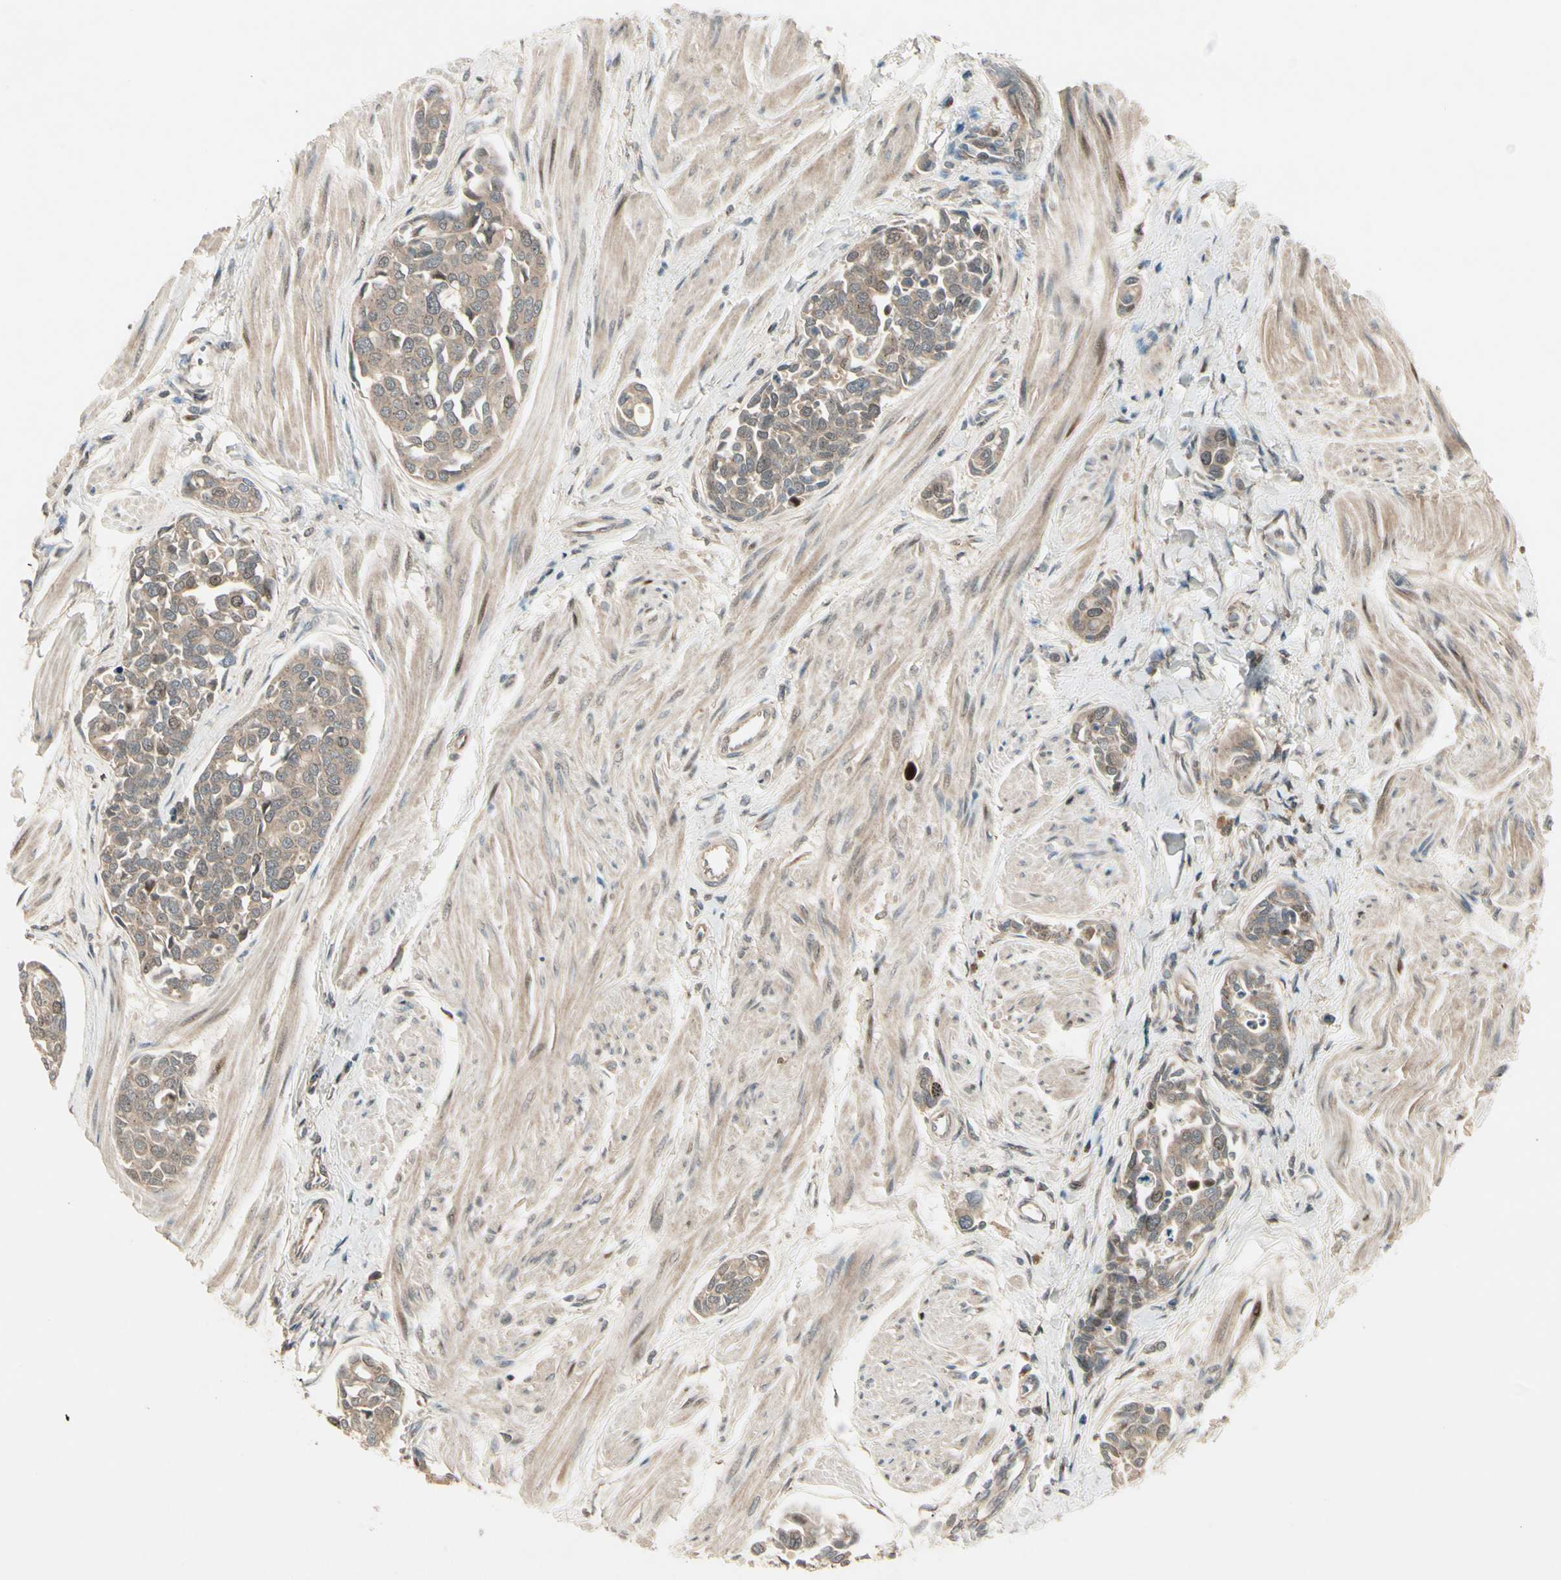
{"staining": {"intensity": "moderate", "quantity": ">75%", "location": "cytoplasmic/membranous"}, "tissue": "urothelial cancer", "cell_type": "Tumor cells", "image_type": "cancer", "snomed": [{"axis": "morphology", "description": "Urothelial carcinoma, High grade"}, {"axis": "topography", "description": "Urinary bladder"}], "caption": "The photomicrograph exhibits a brown stain indicating the presence of a protein in the cytoplasmic/membranous of tumor cells in high-grade urothelial carcinoma. Nuclei are stained in blue.", "gene": "FHDC1", "patient": {"sex": "male", "age": 78}}